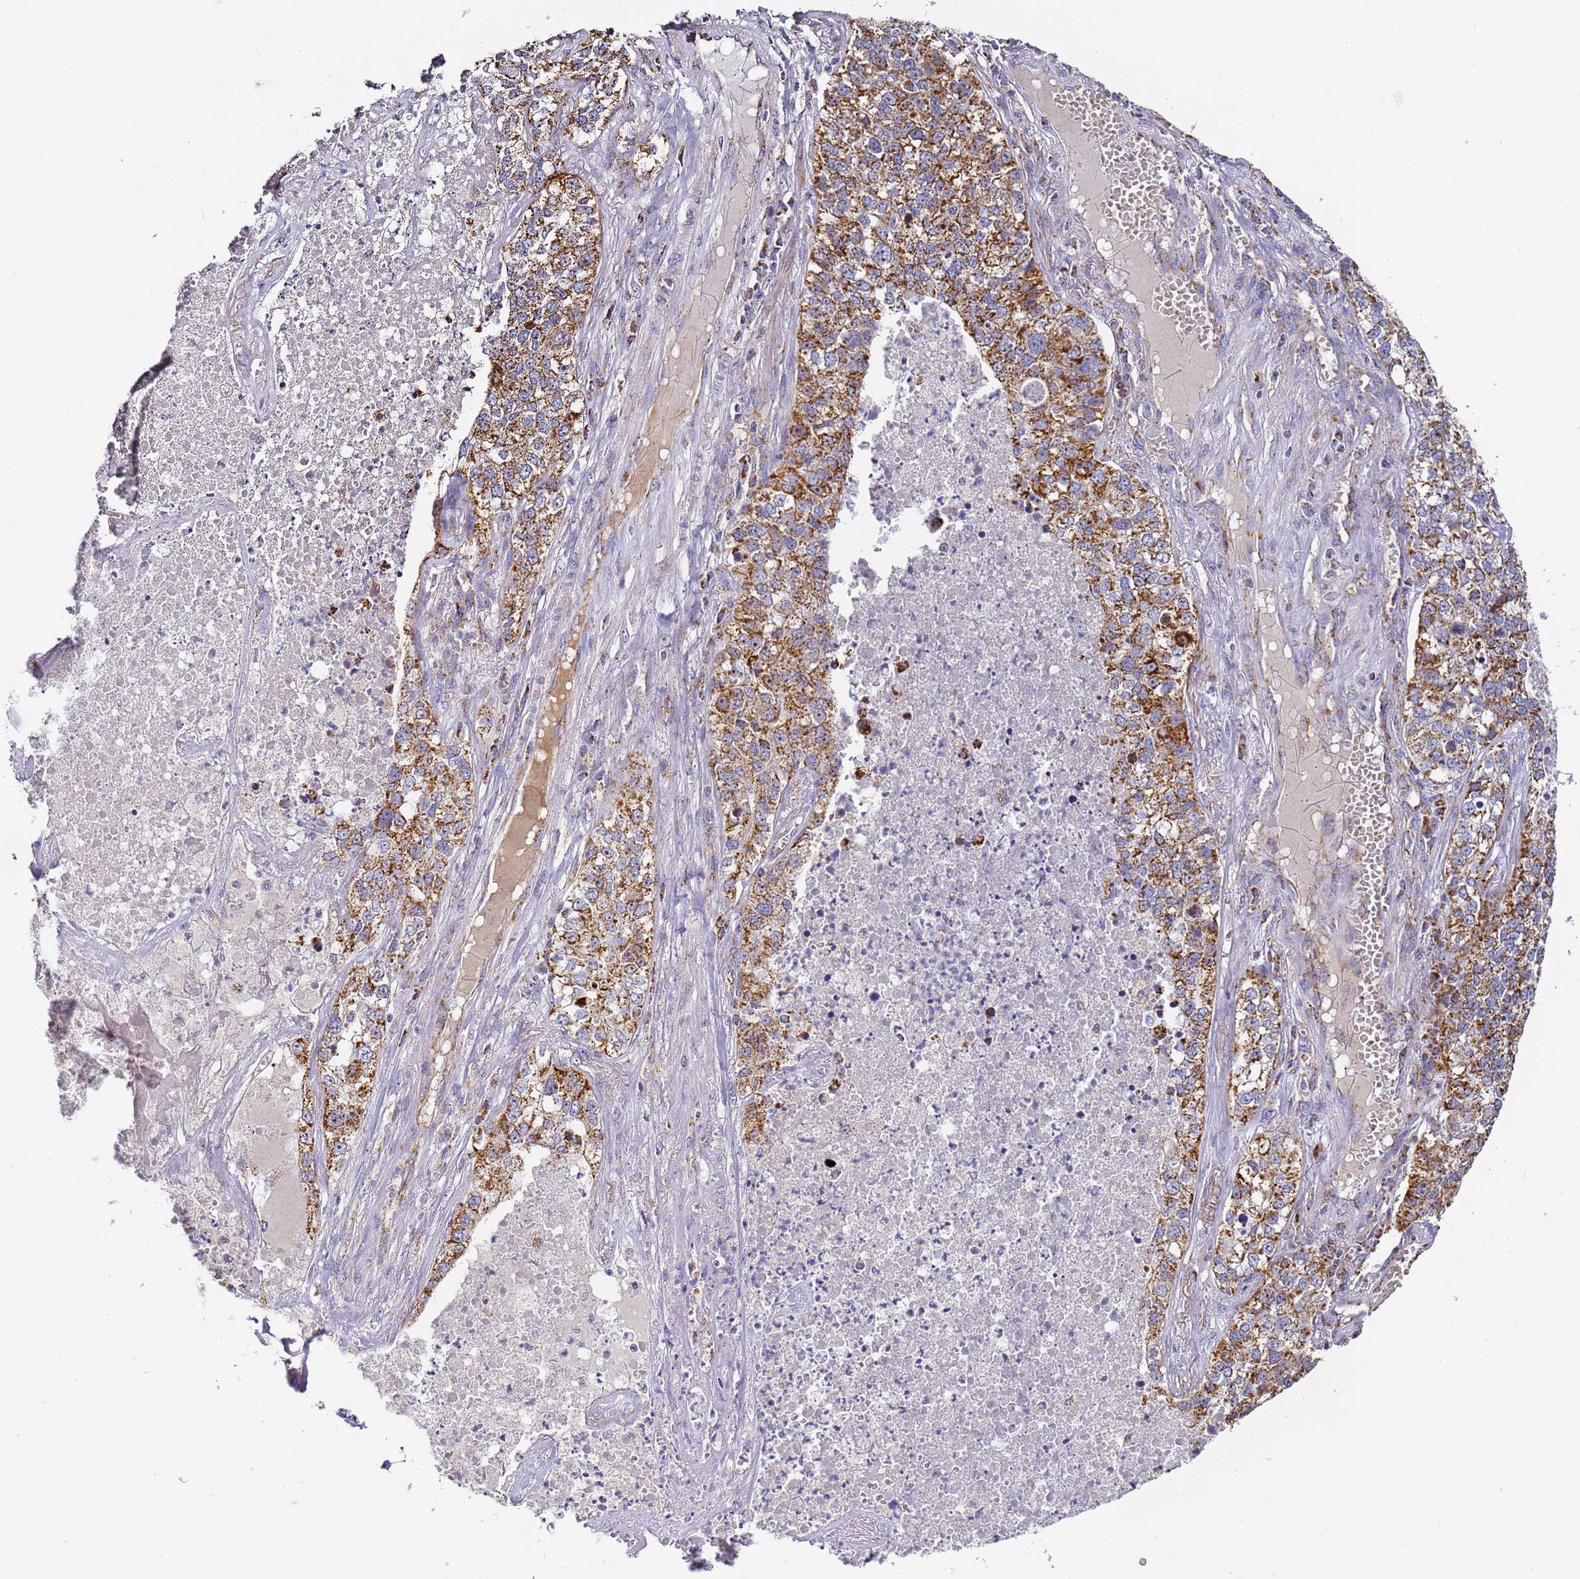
{"staining": {"intensity": "strong", "quantity": ">75%", "location": "cytoplasmic/membranous"}, "tissue": "lung cancer", "cell_type": "Tumor cells", "image_type": "cancer", "snomed": [{"axis": "morphology", "description": "Adenocarcinoma, NOS"}, {"axis": "topography", "description": "Lung"}], "caption": "Strong cytoplasmic/membranous positivity for a protein is present in approximately >75% of tumor cells of lung cancer using immunohistochemistry (IHC).", "gene": "FRG2C", "patient": {"sex": "male", "age": 49}}